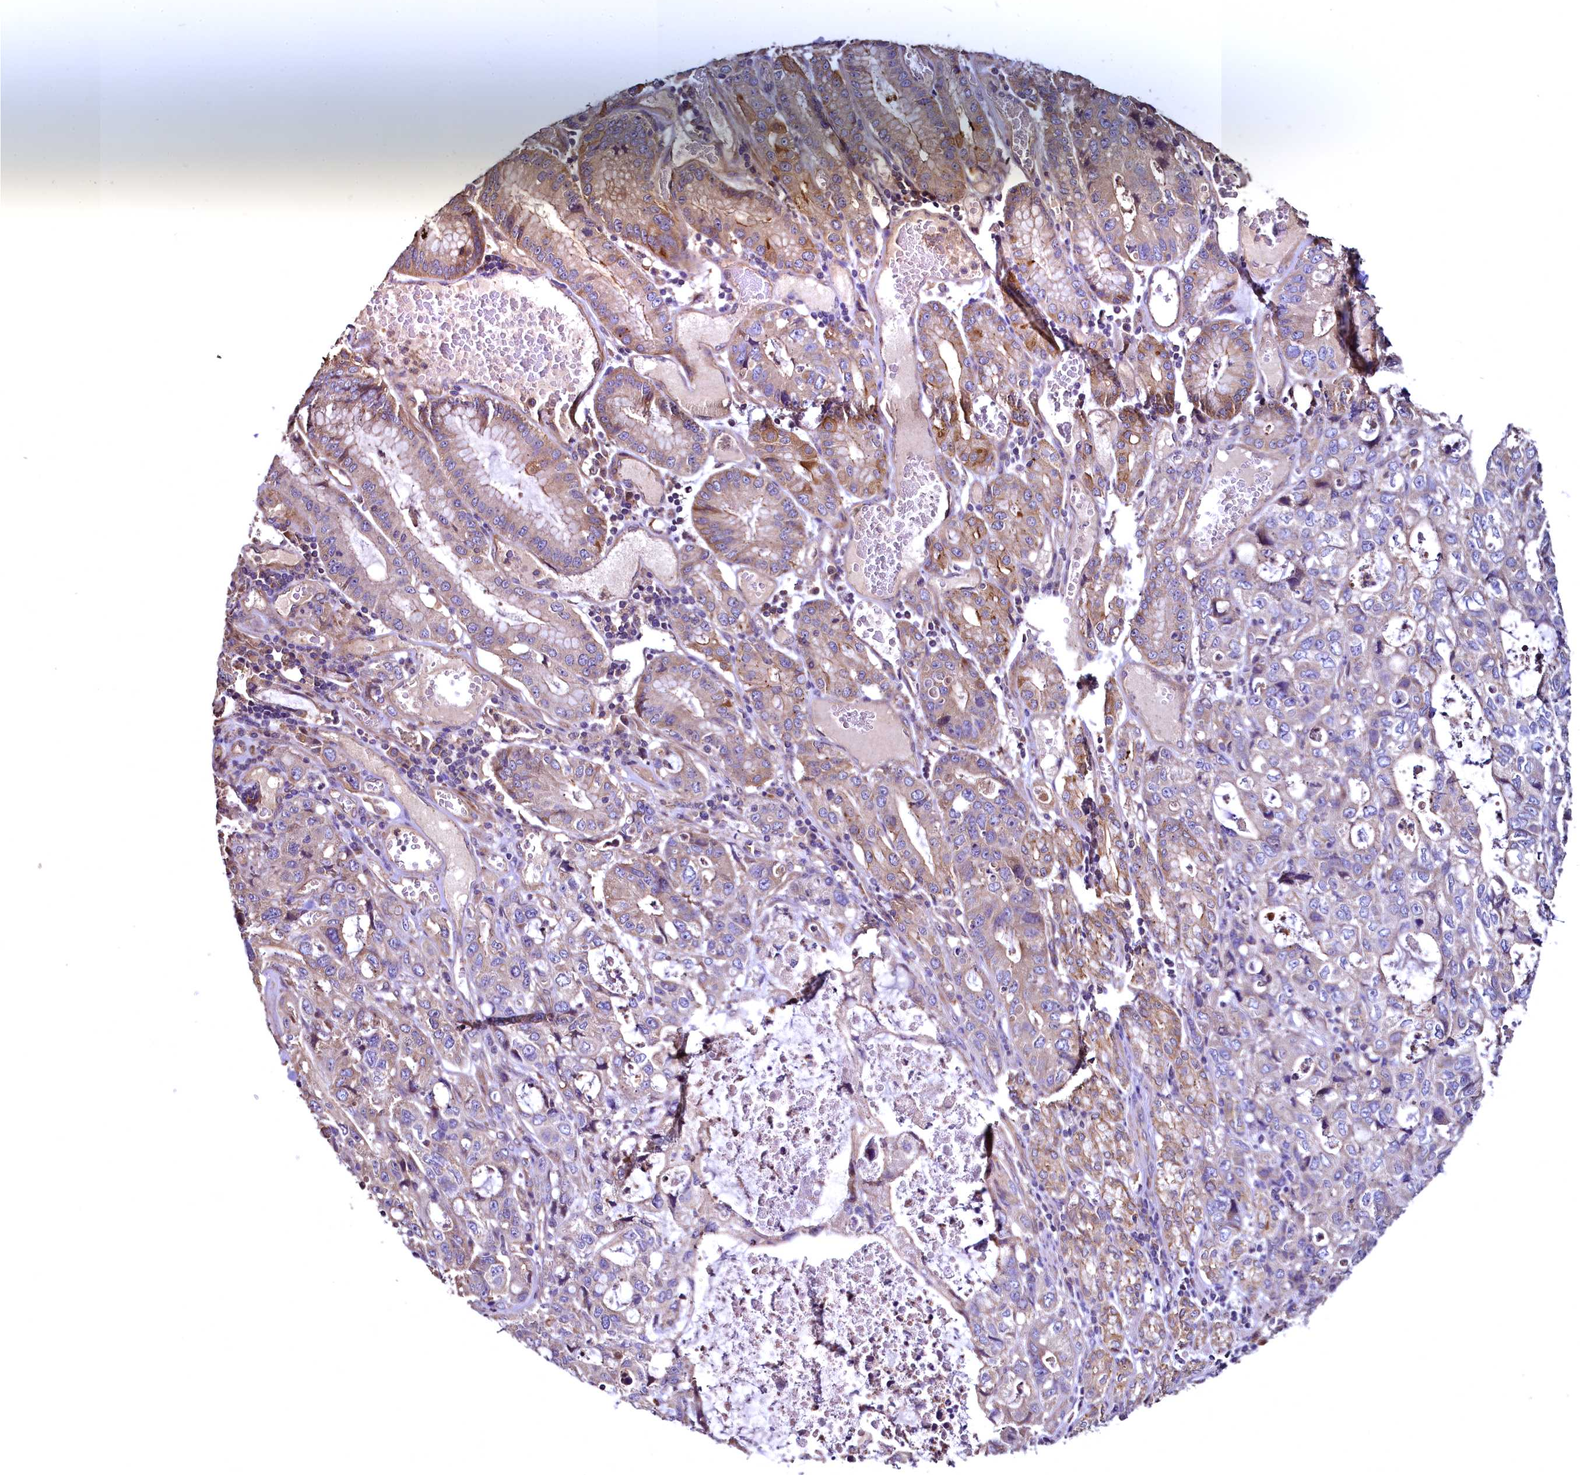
{"staining": {"intensity": "moderate", "quantity": "25%-75%", "location": "cytoplasmic/membranous"}, "tissue": "stomach cancer", "cell_type": "Tumor cells", "image_type": "cancer", "snomed": [{"axis": "morphology", "description": "Adenocarcinoma, NOS"}, {"axis": "topography", "description": "Stomach, upper"}], "caption": "There is medium levels of moderate cytoplasmic/membranous positivity in tumor cells of stomach adenocarcinoma, as demonstrated by immunohistochemical staining (brown color).", "gene": "TBCEL", "patient": {"sex": "female", "age": 52}}